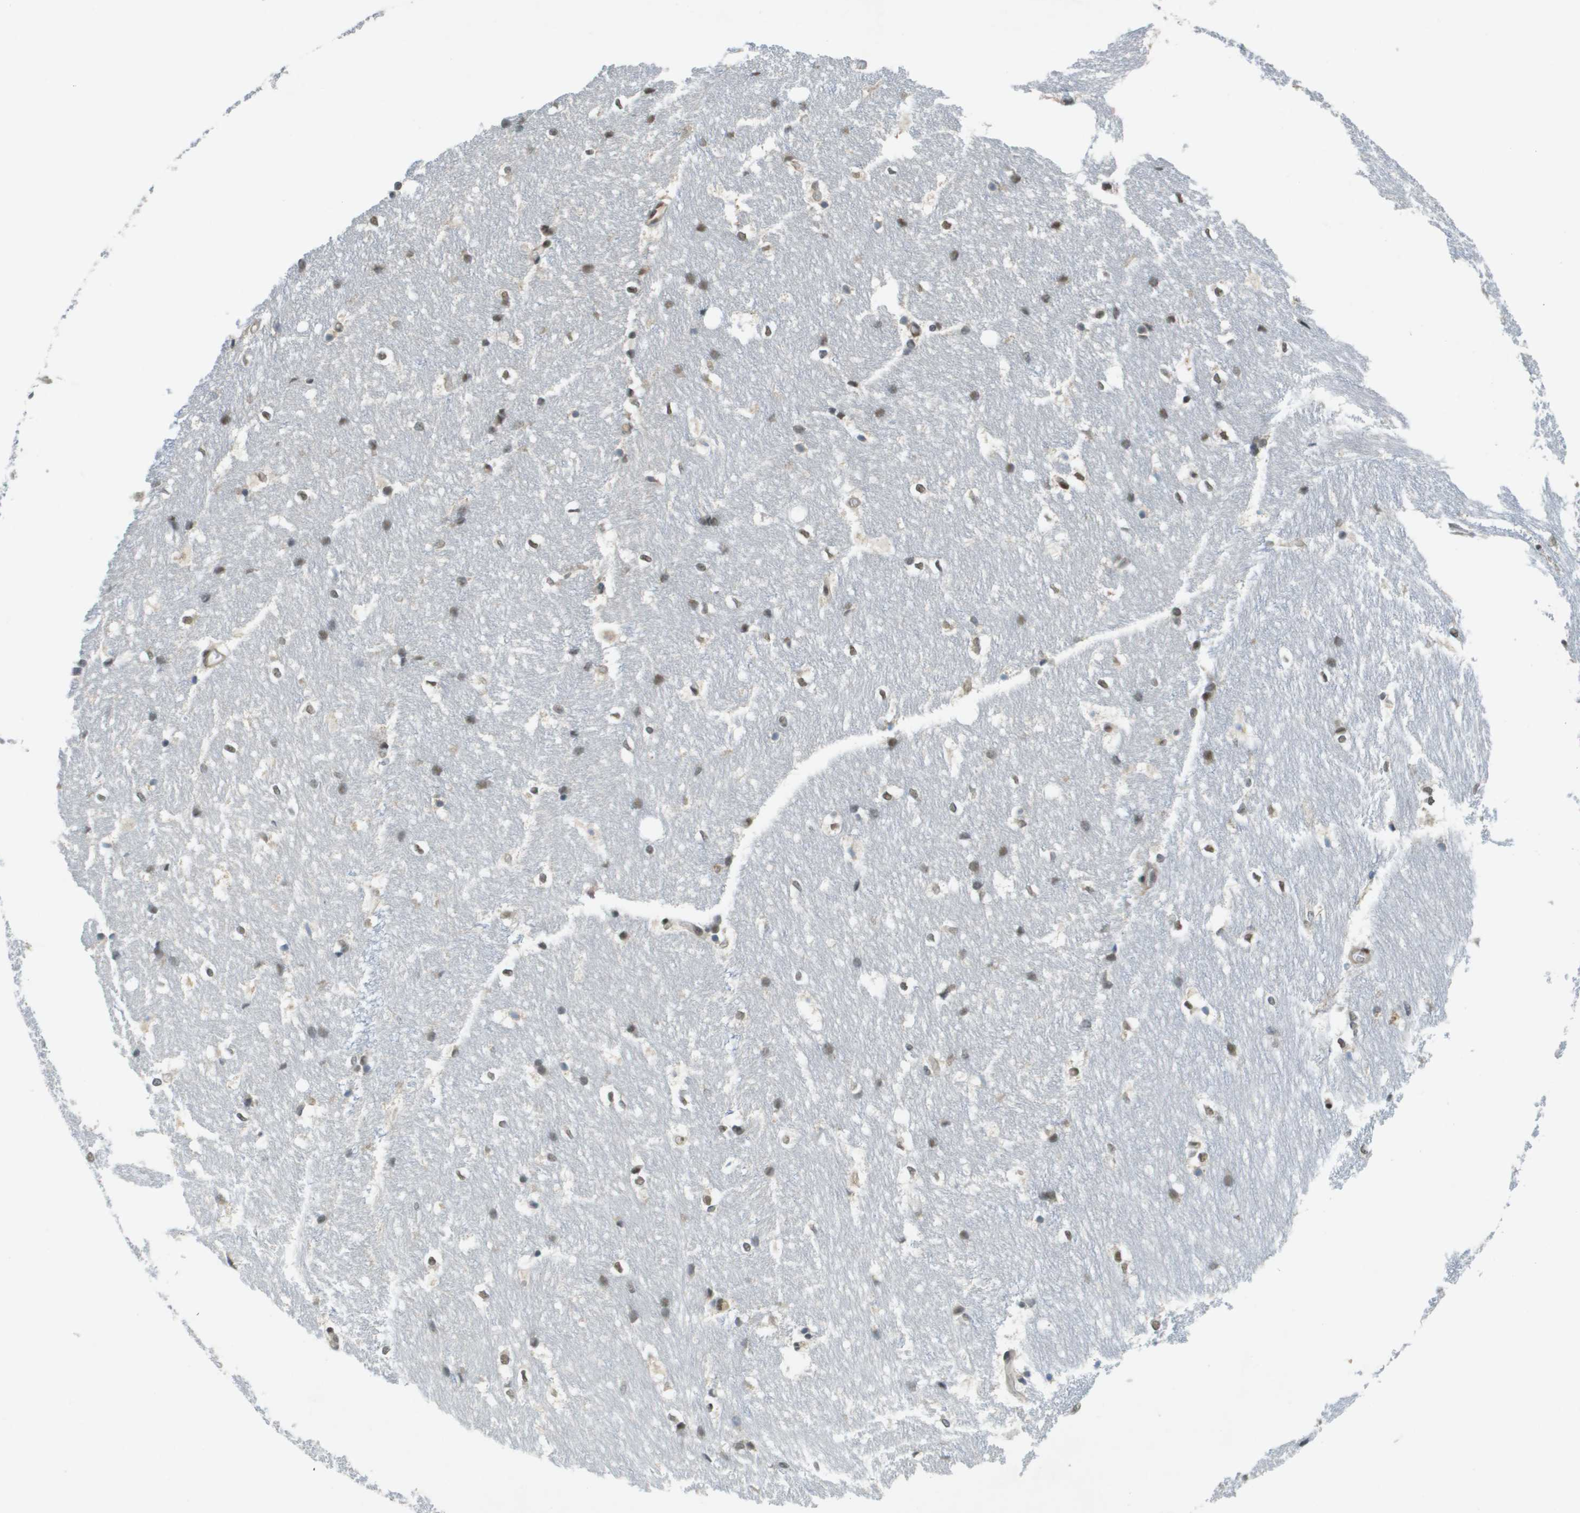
{"staining": {"intensity": "moderate", "quantity": "25%-75%", "location": "nuclear"}, "tissue": "hippocampus", "cell_type": "Glial cells", "image_type": "normal", "snomed": [{"axis": "morphology", "description": "Normal tissue, NOS"}, {"axis": "topography", "description": "Hippocampus"}], "caption": "This micrograph demonstrates IHC staining of normal hippocampus, with medium moderate nuclear staining in approximately 25%-75% of glial cells.", "gene": "ARID1B", "patient": {"sex": "female", "age": 19}}